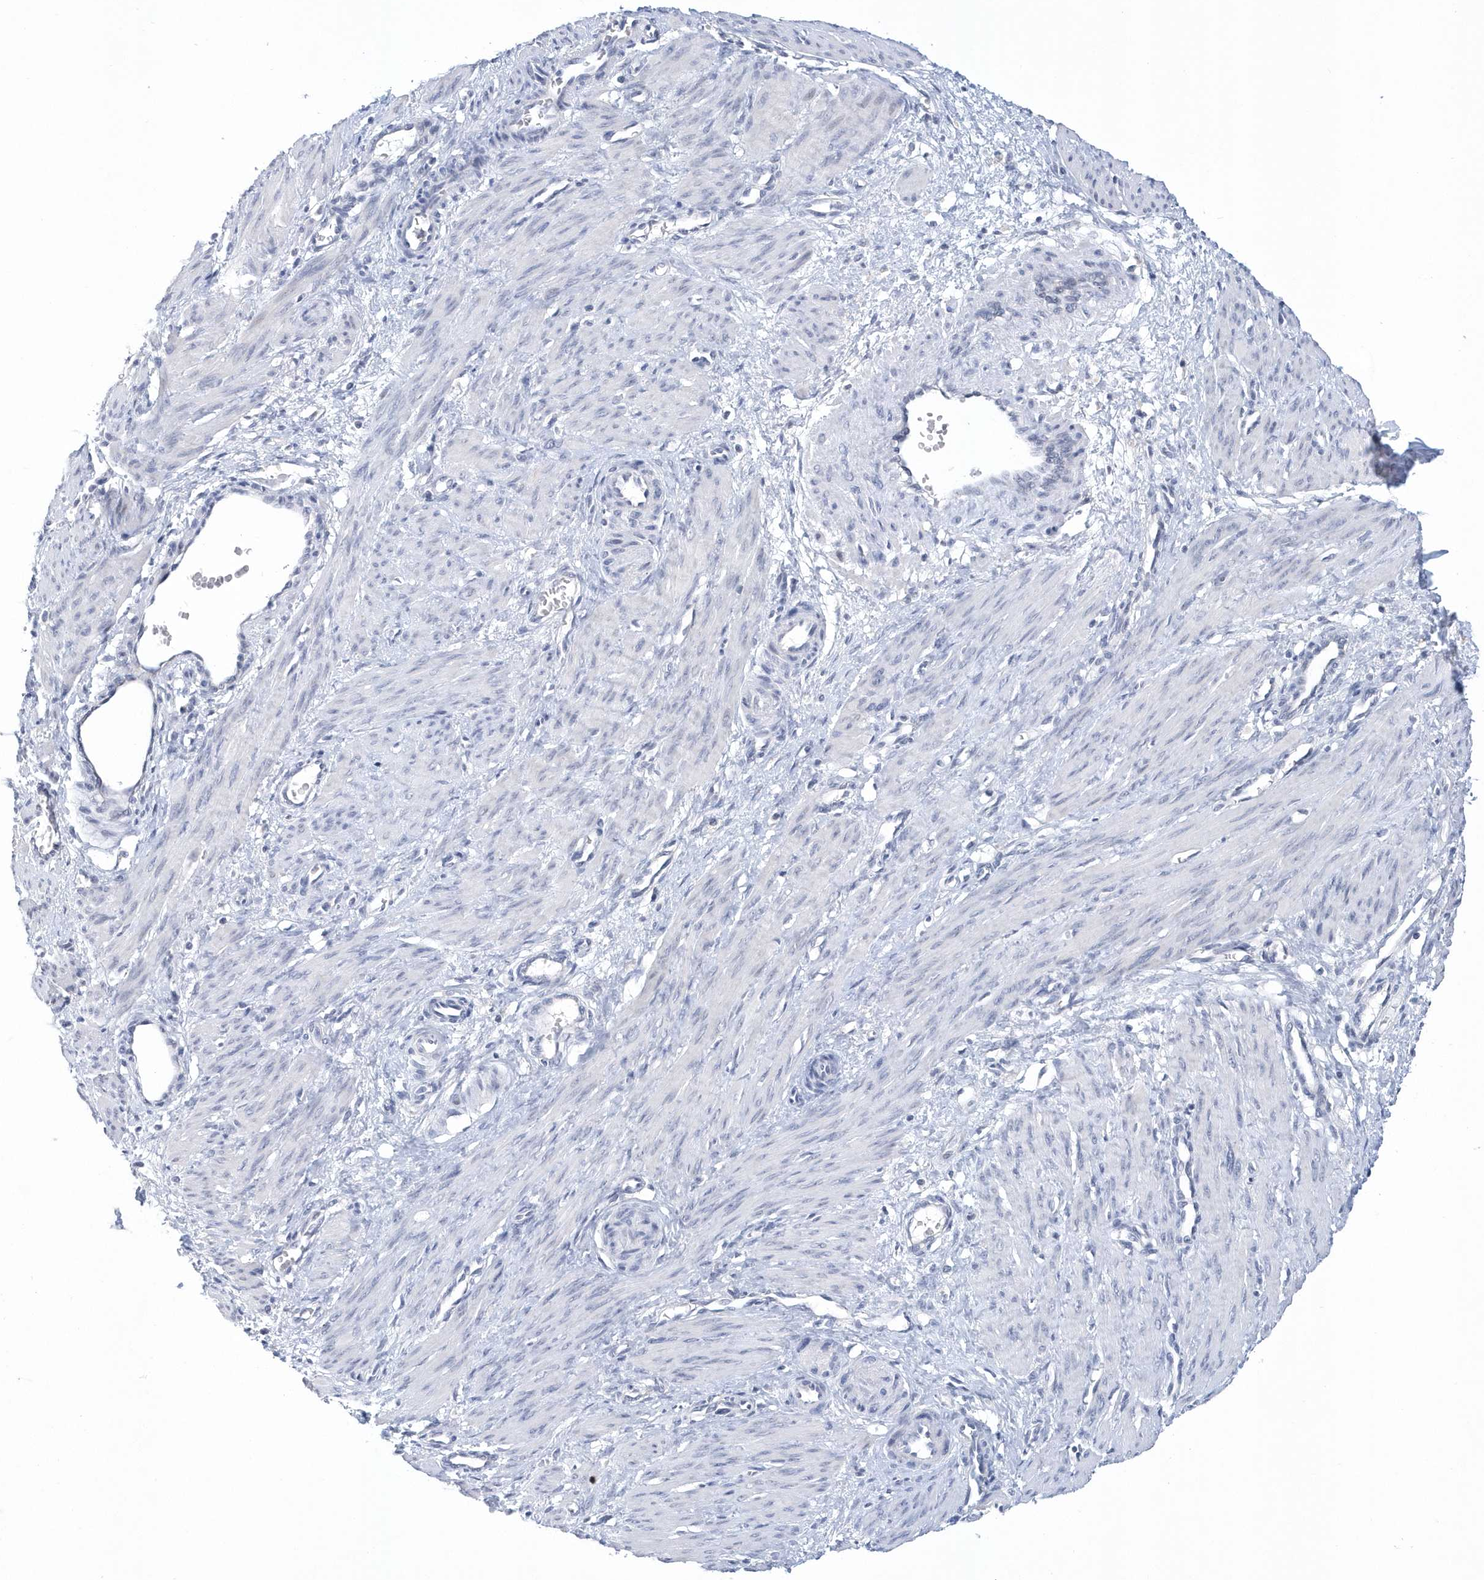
{"staining": {"intensity": "negative", "quantity": "none", "location": "none"}, "tissue": "smooth muscle", "cell_type": "Smooth muscle cells", "image_type": "normal", "snomed": [{"axis": "morphology", "description": "Normal tissue, NOS"}, {"axis": "topography", "description": "Endometrium"}], "caption": "Immunohistochemical staining of unremarkable smooth muscle exhibits no significant expression in smooth muscle cells.", "gene": "SRGAP3", "patient": {"sex": "female", "age": 33}}